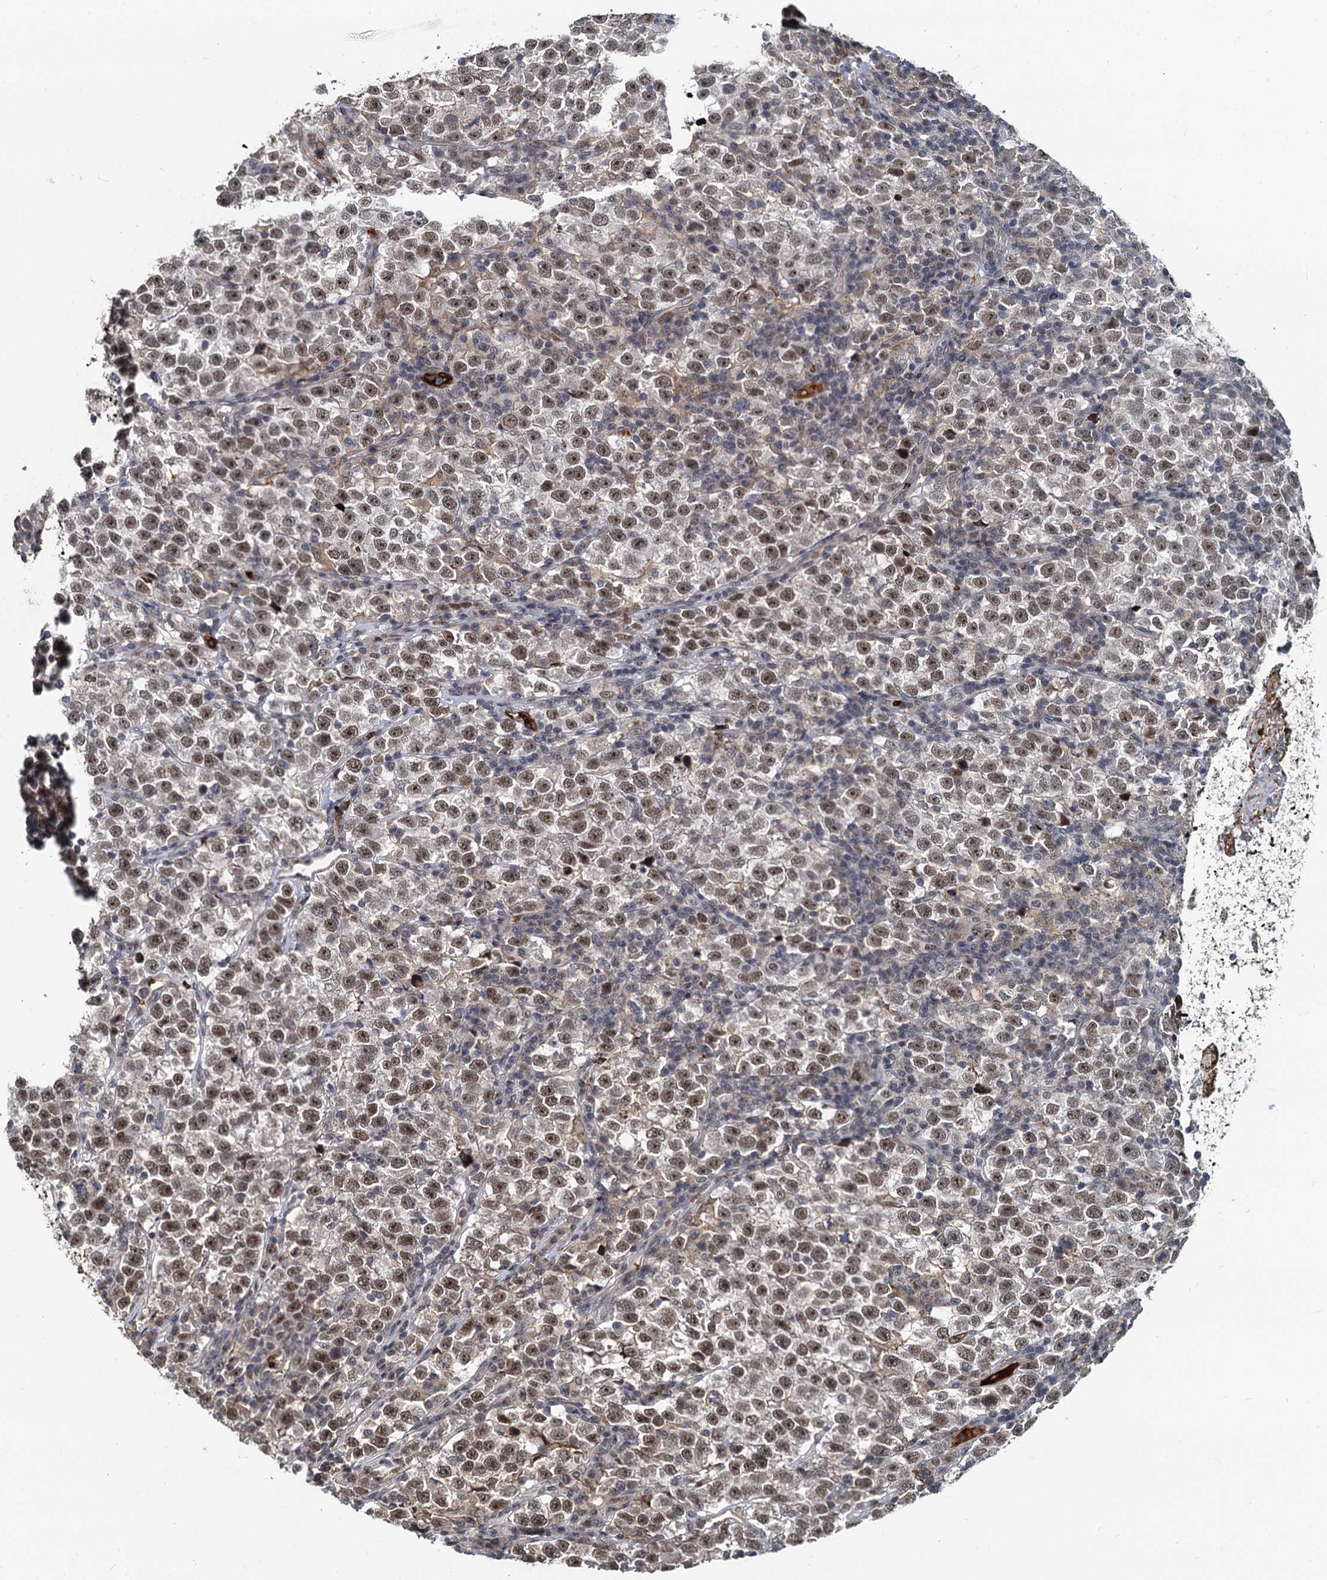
{"staining": {"intensity": "moderate", "quantity": ">75%", "location": "nuclear"}, "tissue": "testis cancer", "cell_type": "Tumor cells", "image_type": "cancer", "snomed": [{"axis": "morphology", "description": "Normal tissue, NOS"}, {"axis": "morphology", "description": "Seminoma, NOS"}, {"axis": "topography", "description": "Testis"}], "caption": "Protein staining of seminoma (testis) tissue shows moderate nuclear expression in about >75% of tumor cells.", "gene": "FANCI", "patient": {"sex": "male", "age": 43}}